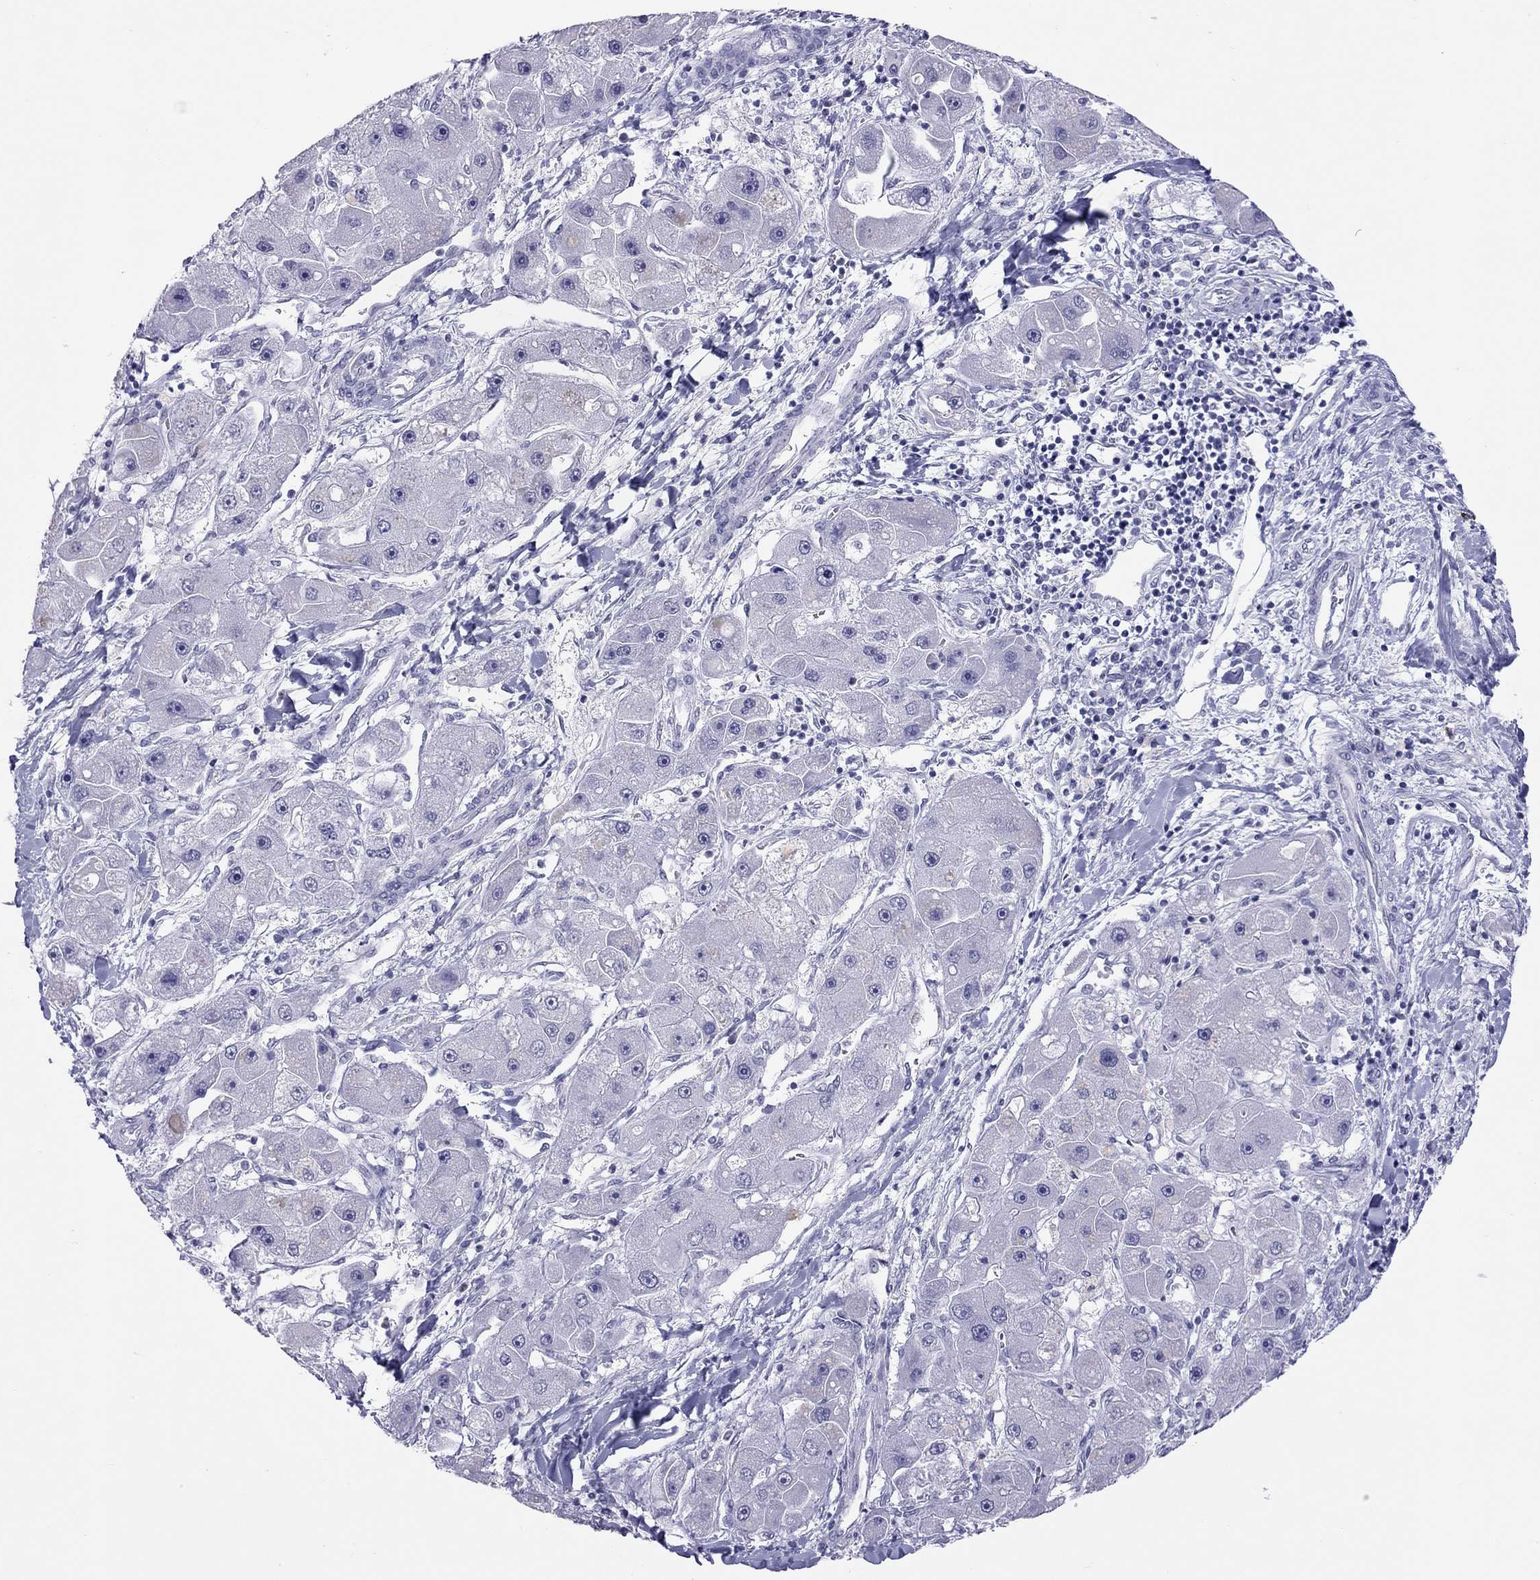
{"staining": {"intensity": "negative", "quantity": "none", "location": "none"}, "tissue": "liver cancer", "cell_type": "Tumor cells", "image_type": "cancer", "snomed": [{"axis": "morphology", "description": "Carcinoma, Hepatocellular, NOS"}, {"axis": "topography", "description": "Liver"}], "caption": "Immunohistochemical staining of human hepatocellular carcinoma (liver) displays no significant positivity in tumor cells.", "gene": "JHY", "patient": {"sex": "male", "age": 24}}